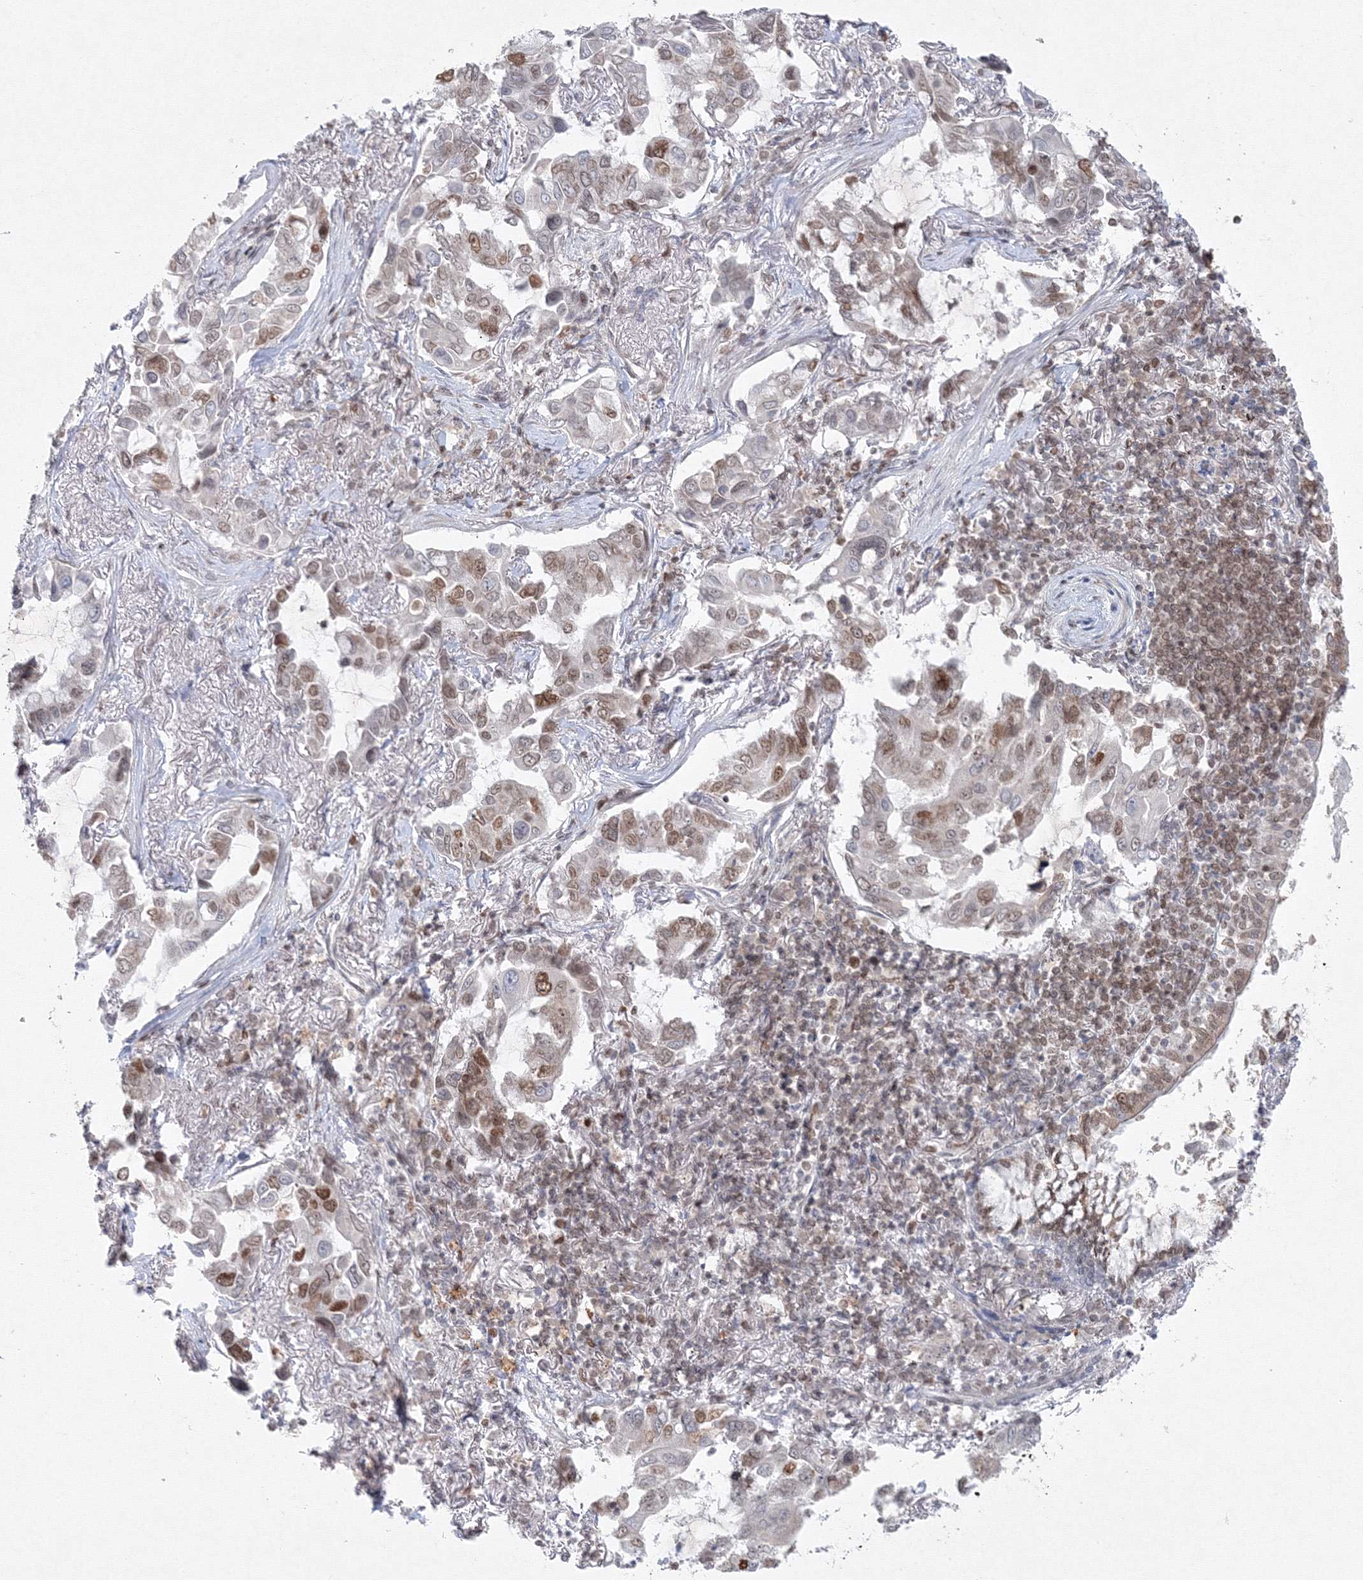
{"staining": {"intensity": "moderate", "quantity": "25%-75%", "location": "nuclear"}, "tissue": "lung cancer", "cell_type": "Tumor cells", "image_type": "cancer", "snomed": [{"axis": "morphology", "description": "Adenocarcinoma, NOS"}, {"axis": "topography", "description": "Lung"}], "caption": "Immunohistochemical staining of human lung cancer exhibits medium levels of moderate nuclear protein expression in about 25%-75% of tumor cells.", "gene": "KIF4A", "patient": {"sex": "male", "age": 64}}